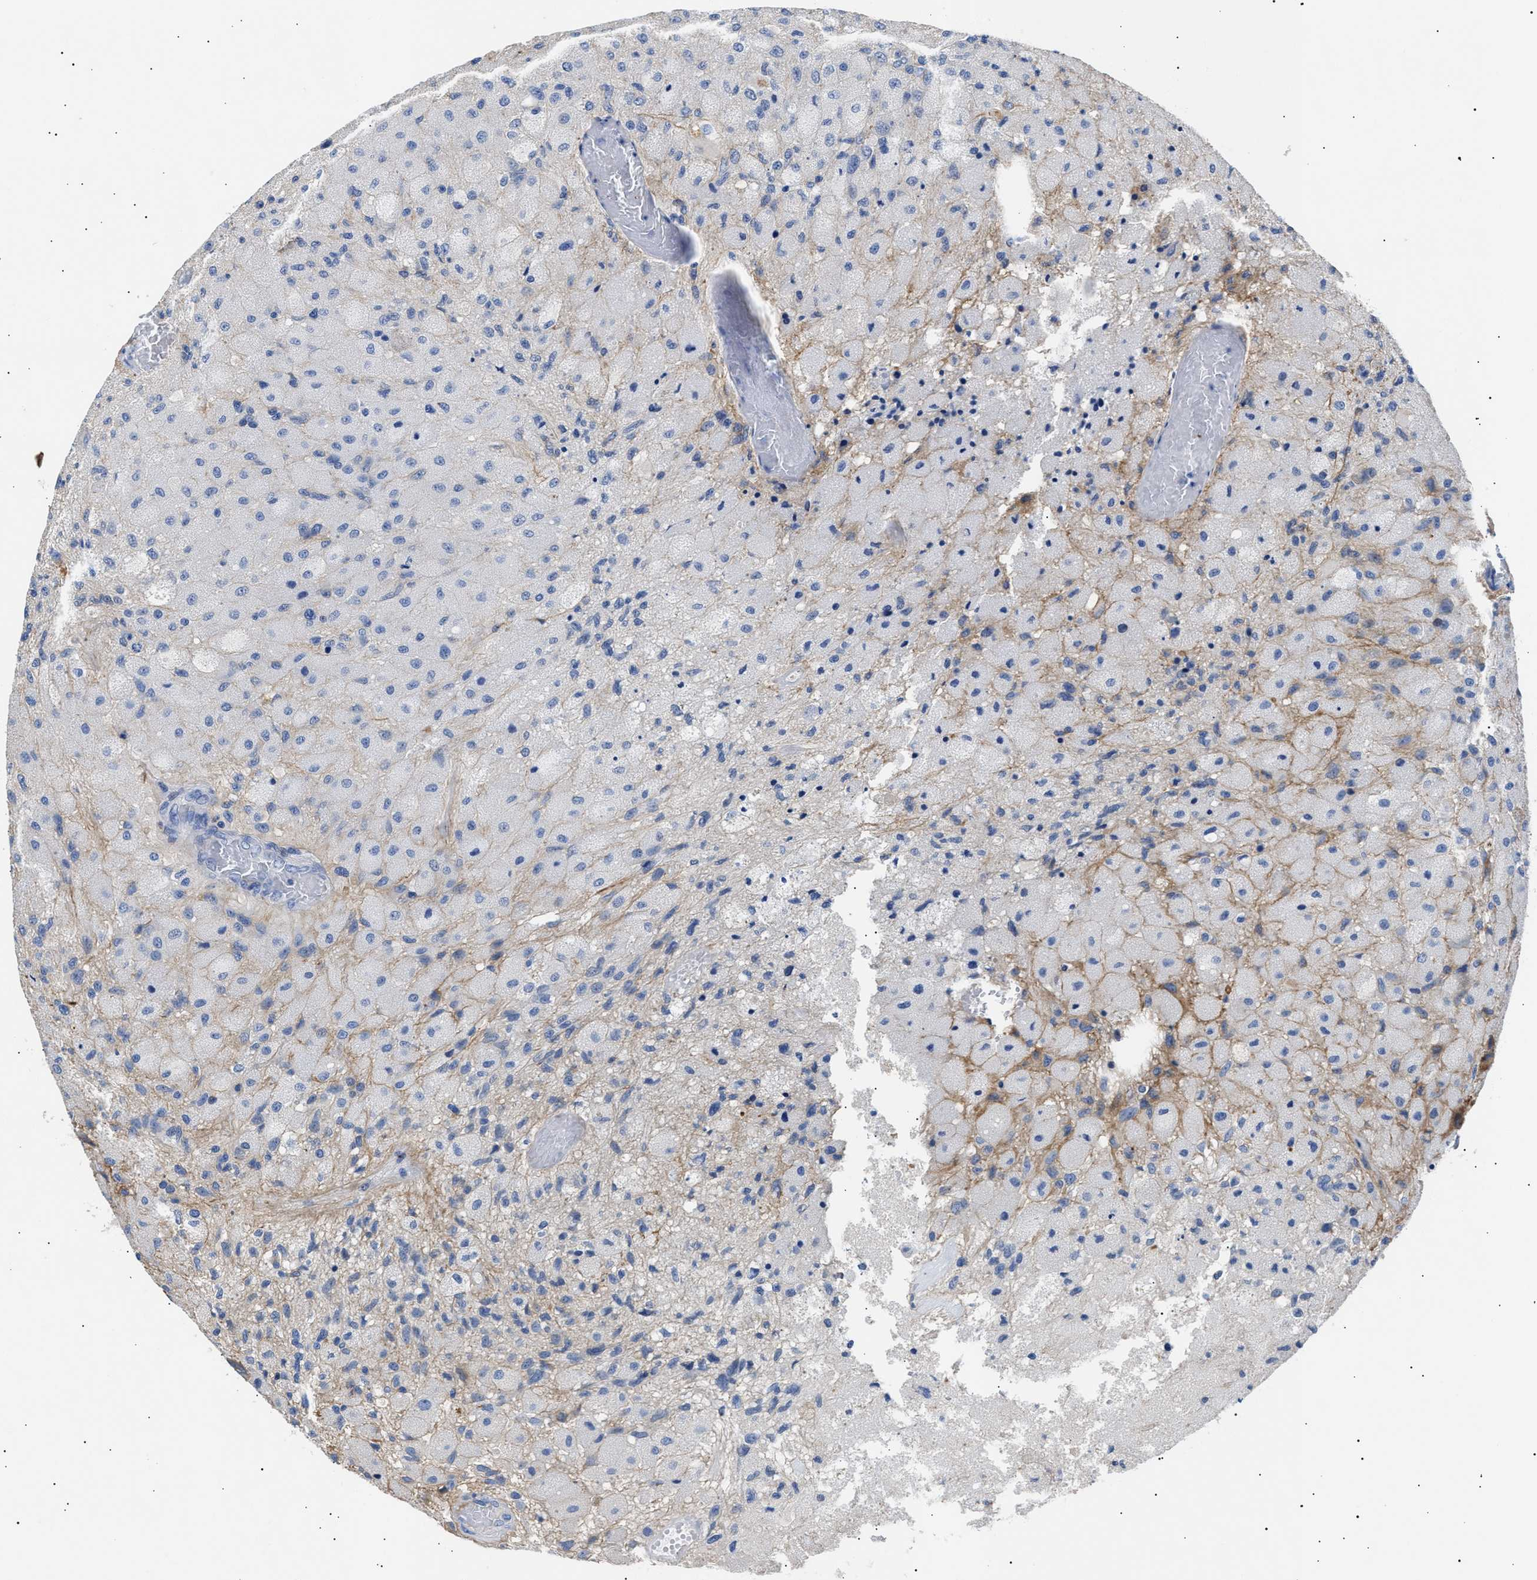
{"staining": {"intensity": "negative", "quantity": "none", "location": "none"}, "tissue": "glioma", "cell_type": "Tumor cells", "image_type": "cancer", "snomed": [{"axis": "morphology", "description": "Normal tissue, NOS"}, {"axis": "morphology", "description": "Glioma, malignant, High grade"}, {"axis": "topography", "description": "Cerebral cortex"}], "caption": "IHC histopathology image of glioma stained for a protein (brown), which displays no positivity in tumor cells.", "gene": "HEMGN", "patient": {"sex": "male", "age": 77}}